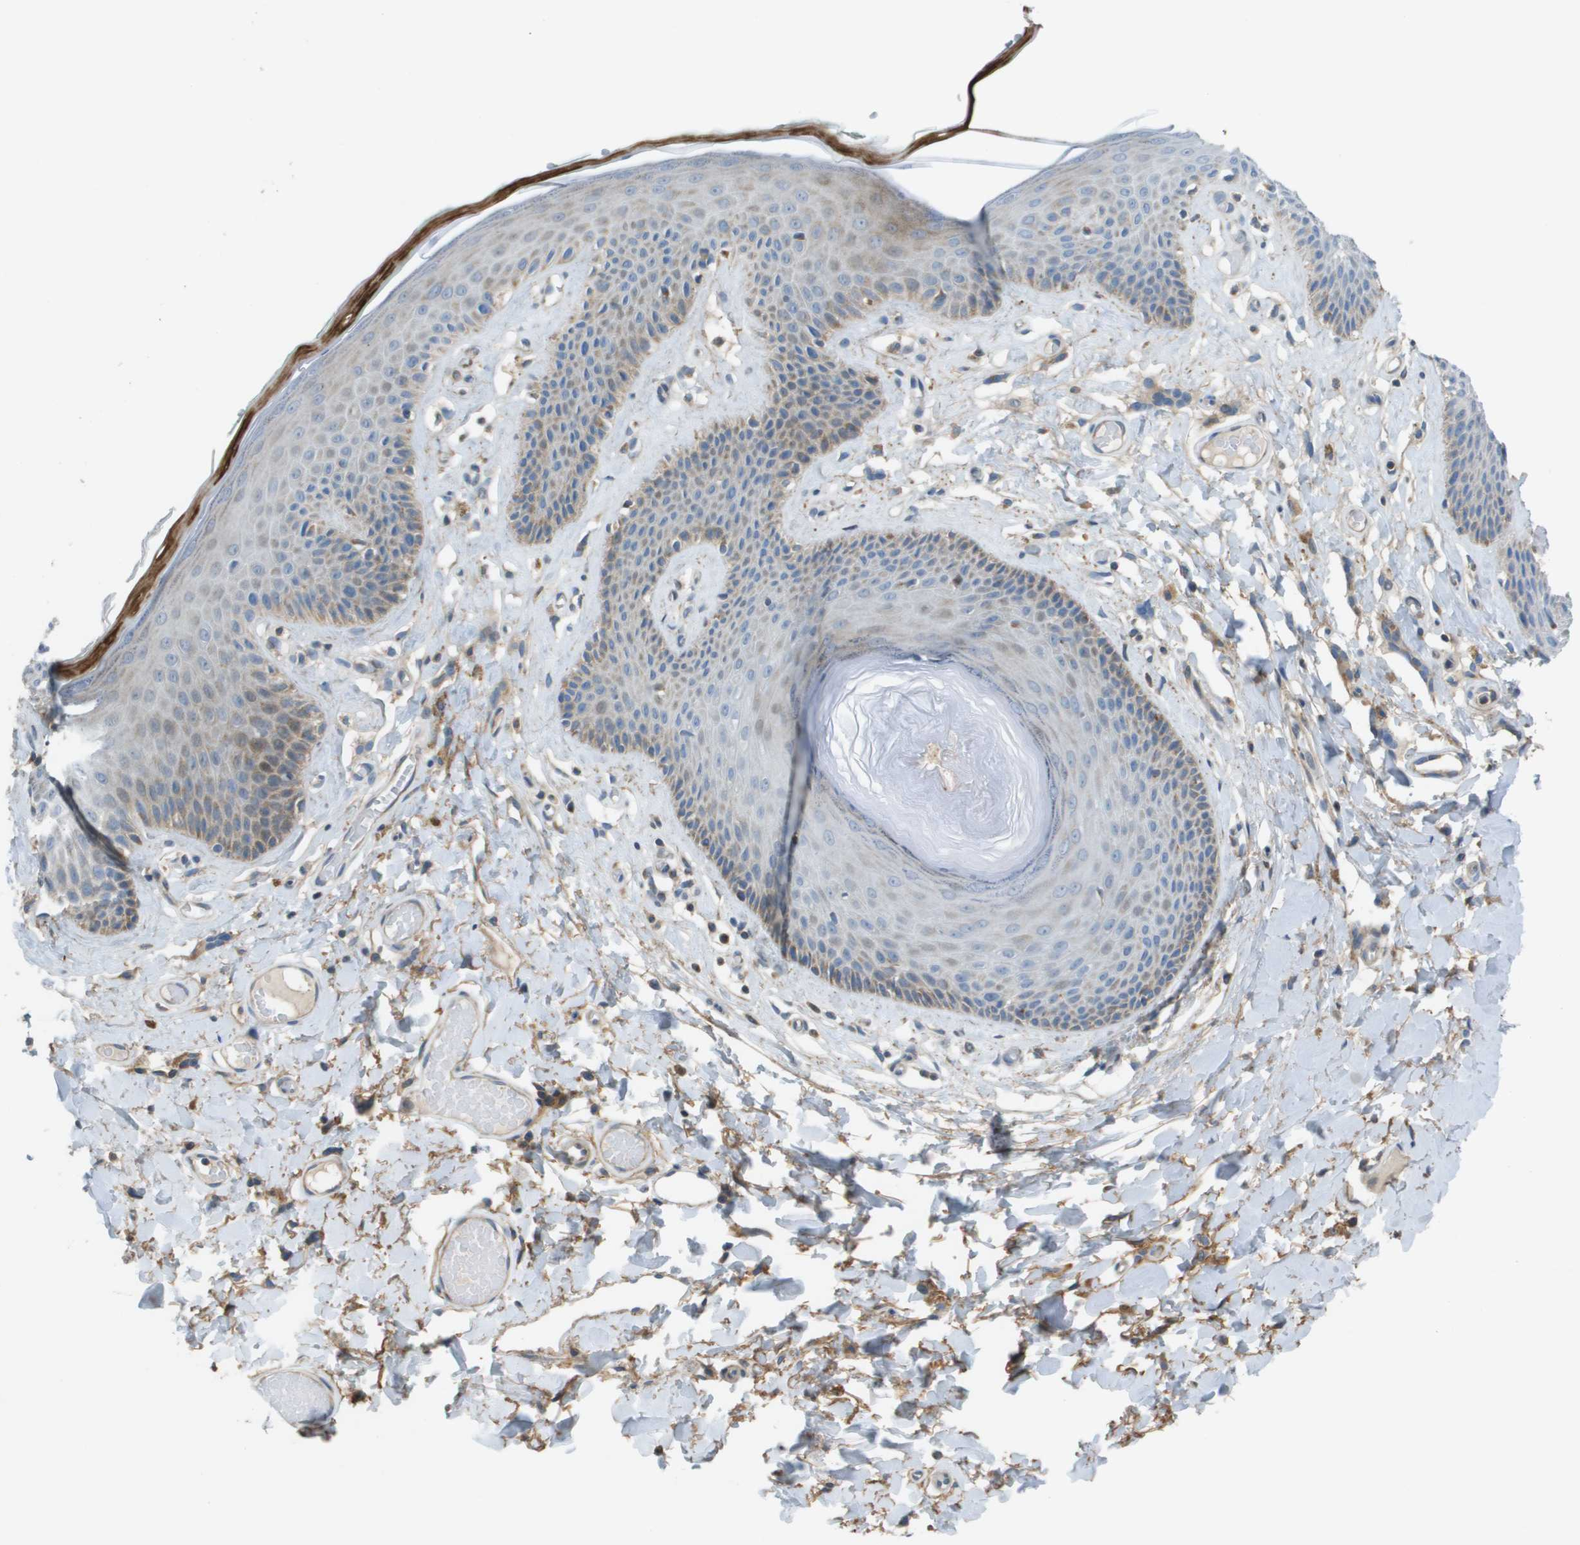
{"staining": {"intensity": "moderate", "quantity": "<25%", "location": "cytoplasmic/membranous"}, "tissue": "skin", "cell_type": "Epidermal cells", "image_type": "normal", "snomed": [{"axis": "morphology", "description": "Normal tissue, NOS"}, {"axis": "topography", "description": "Vulva"}], "caption": "Human skin stained for a protein (brown) exhibits moderate cytoplasmic/membranous positive positivity in about <25% of epidermal cells.", "gene": "GALNT6", "patient": {"sex": "female", "age": 73}}